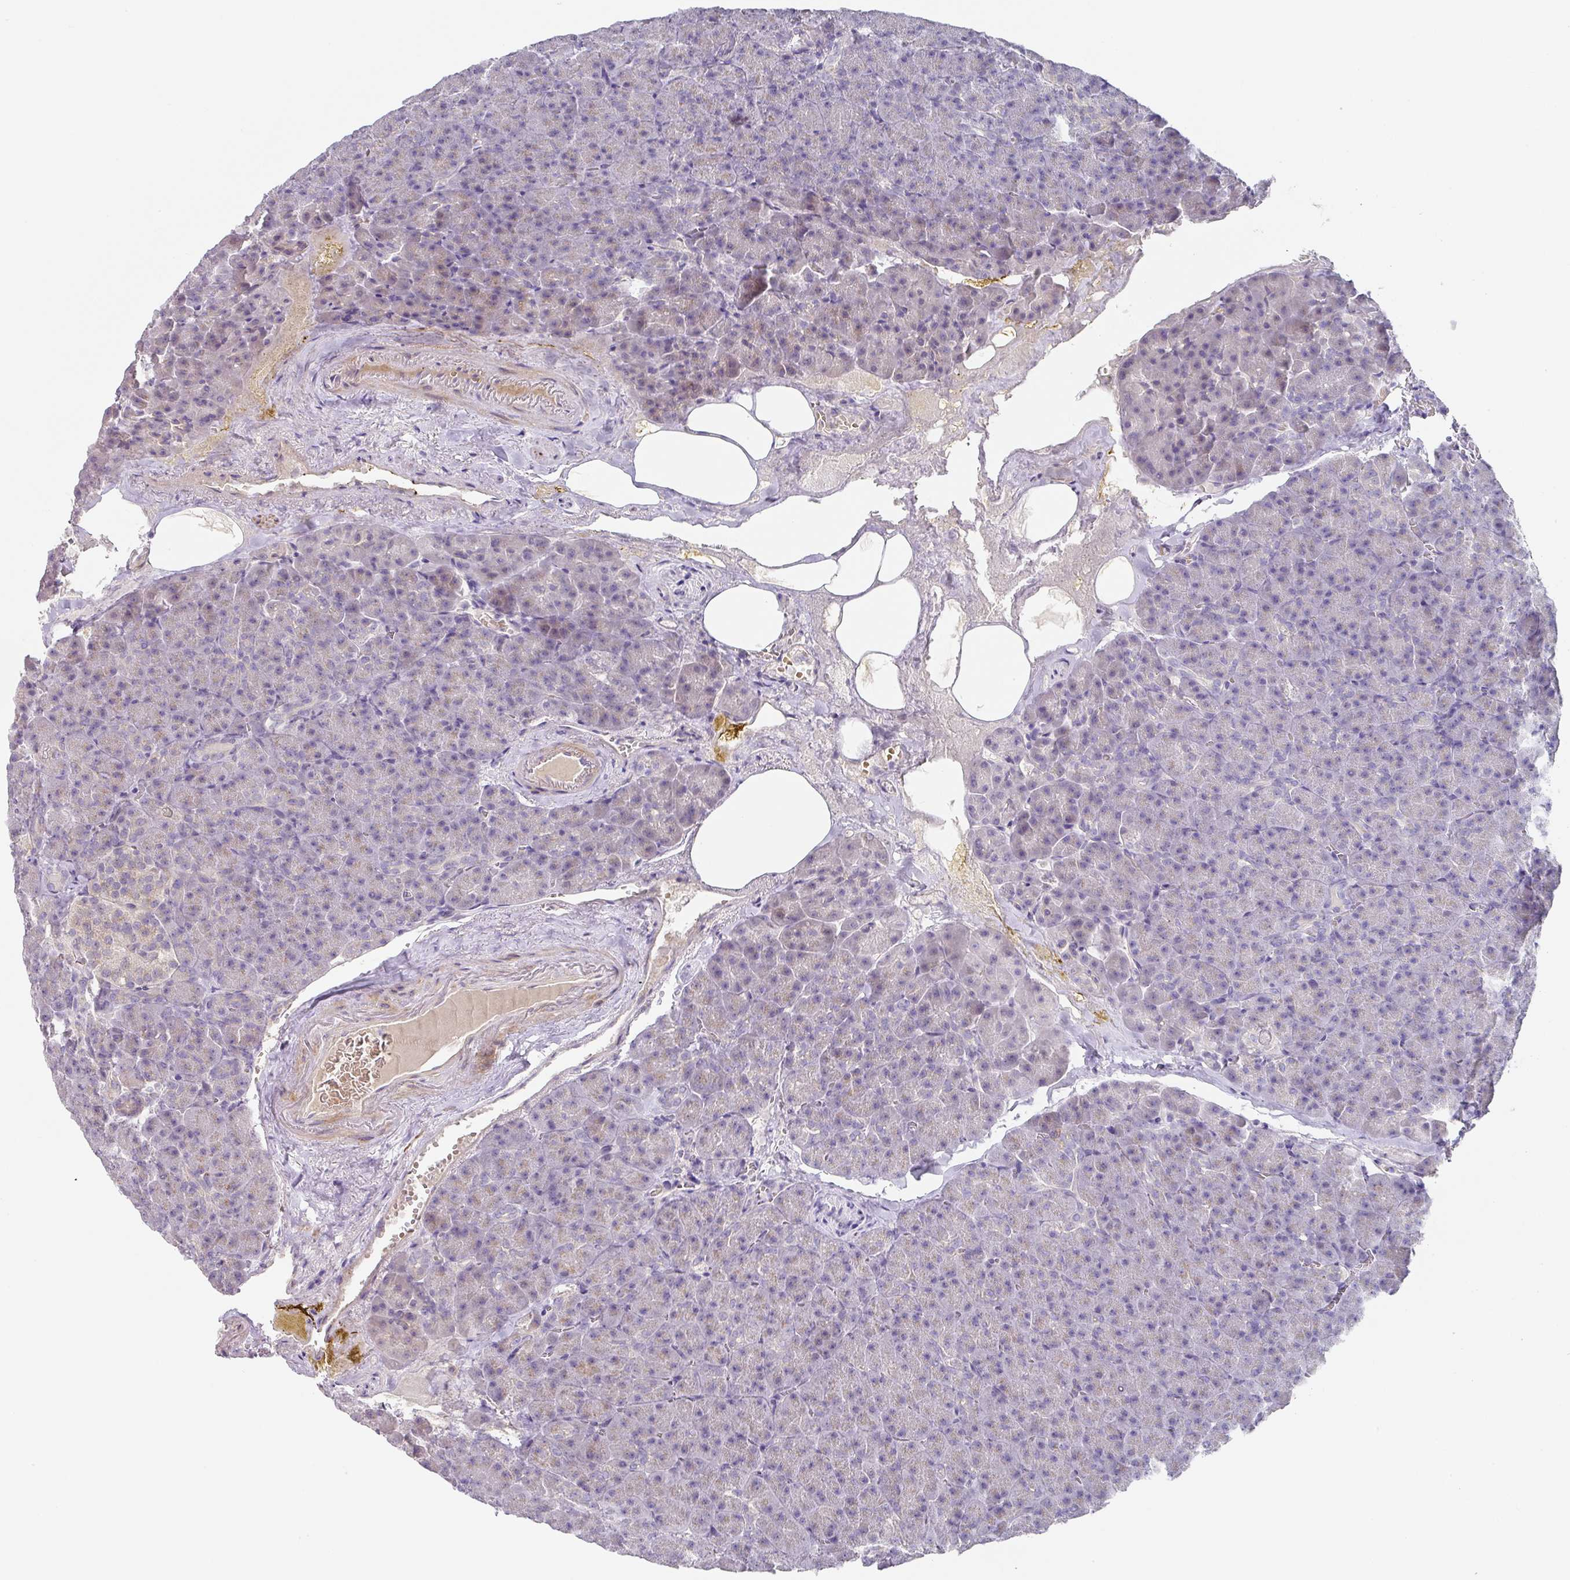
{"staining": {"intensity": "negative", "quantity": "none", "location": "none"}, "tissue": "pancreas", "cell_type": "Exocrine glandular cells", "image_type": "normal", "snomed": [{"axis": "morphology", "description": "Normal tissue, NOS"}, {"axis": "topography", "description": "Pancreas"}], "caption": "Unremarkable pancreas was stained to show a protein in brown. There is no significant expression in exocrine glandular cells.", "gene": "TARM1", "patient": {"sex": "female", "age": 74}}